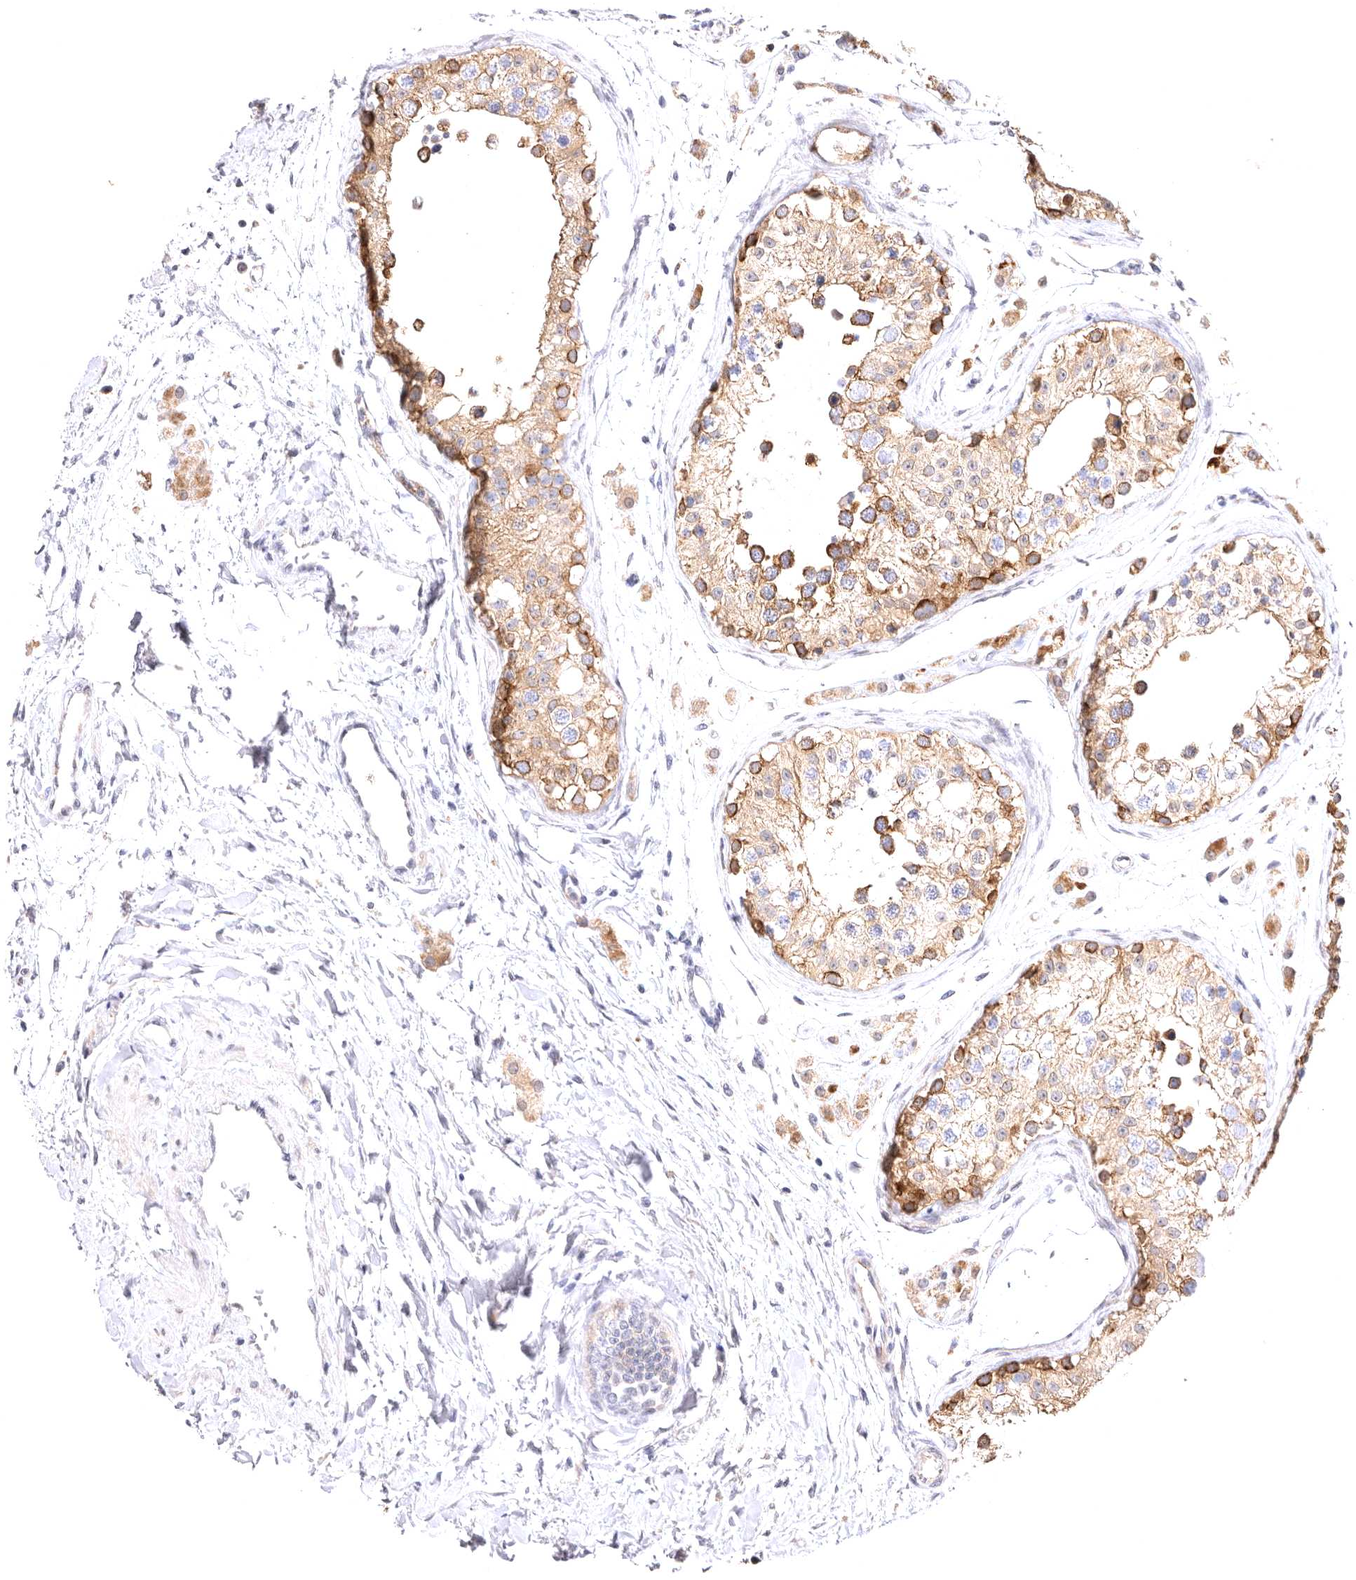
{"staining": {"intensity": "moderate", "quantity": ">75%", "location": "cytoplasmic/membranous"}, "tissue": "testis", "cell_type": "Cells in seminiferous ducts", "image_type": "normal", "snomed": [{"axis": "morphology", "description": "Normal tissue, NOS"}, {"axis": "morphology", "description": "Adenocarcinoma, metastatic, NOS"}, {"axis": "topography", "description": "Testis"}], "caption": "Immunohistochemical staining of benign testis displays moderate cytoplasmic/membranous protein positivity in approximately >75% of cells in seminiferous ducts.", "gene": "VPS45", "patient": {"sex": "male", "age": 26}}